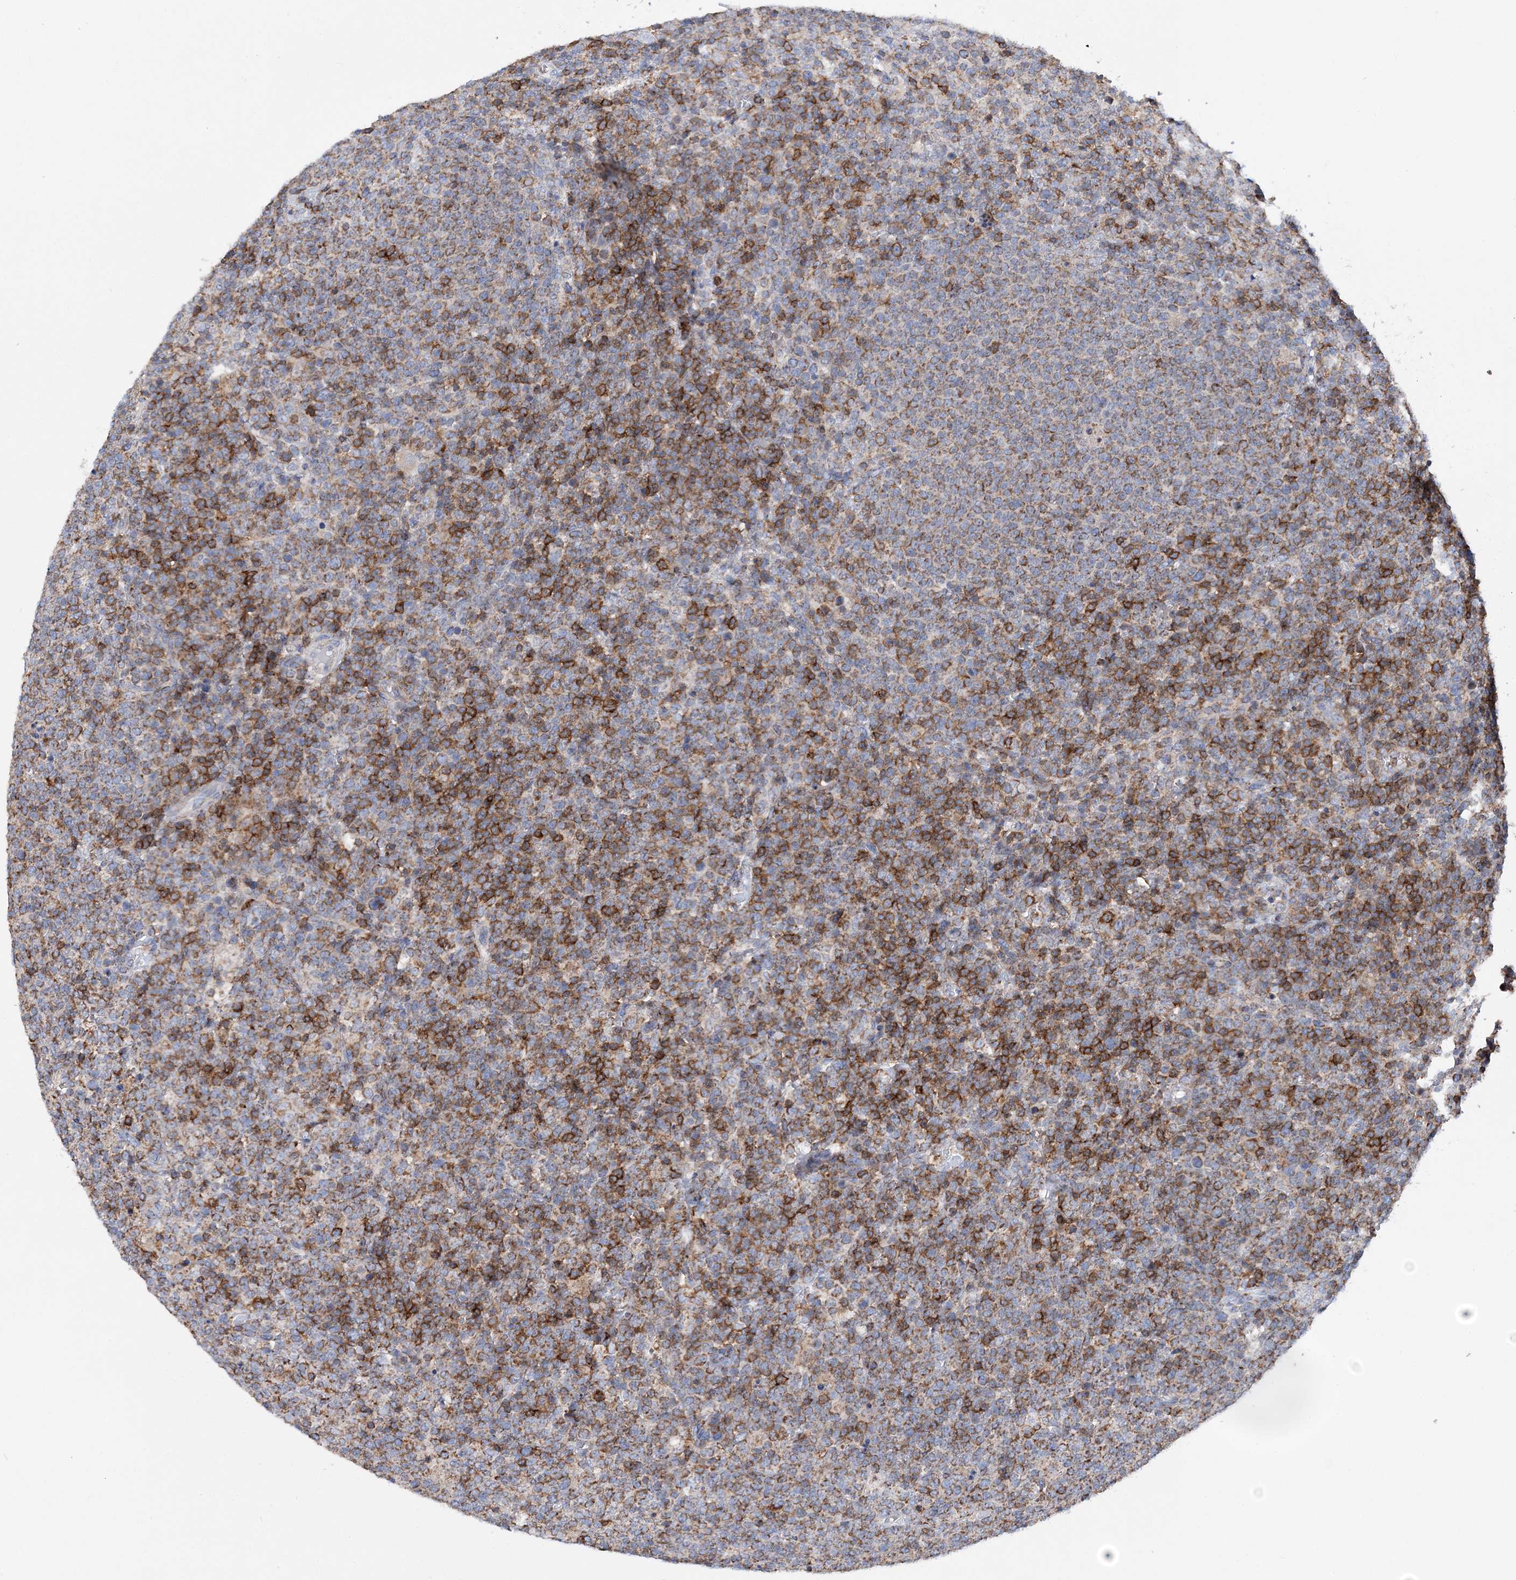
{"staining": {"intensity": "moderate", "quantity": ">75%", "location": "cytoplasmic/membranous"}, "tissue": "lymphoma", "cell_type": "Tumor cells", "image_type": "cancer", "snomed": [{"axis": "morphology", "description": "Malignant lymphoma, non-Hodgkin's type, High grade"}, {"axis": "topography", "description": "Lymph node"}], "caption": "Lymphoma tissue exhibits moderate cytoplasmic/membranous staining in about >75% of tumor cells, visualized by immunohistochemistry.", "gene": "TTC32", "patient": {"sex": "male", "age": 61}}